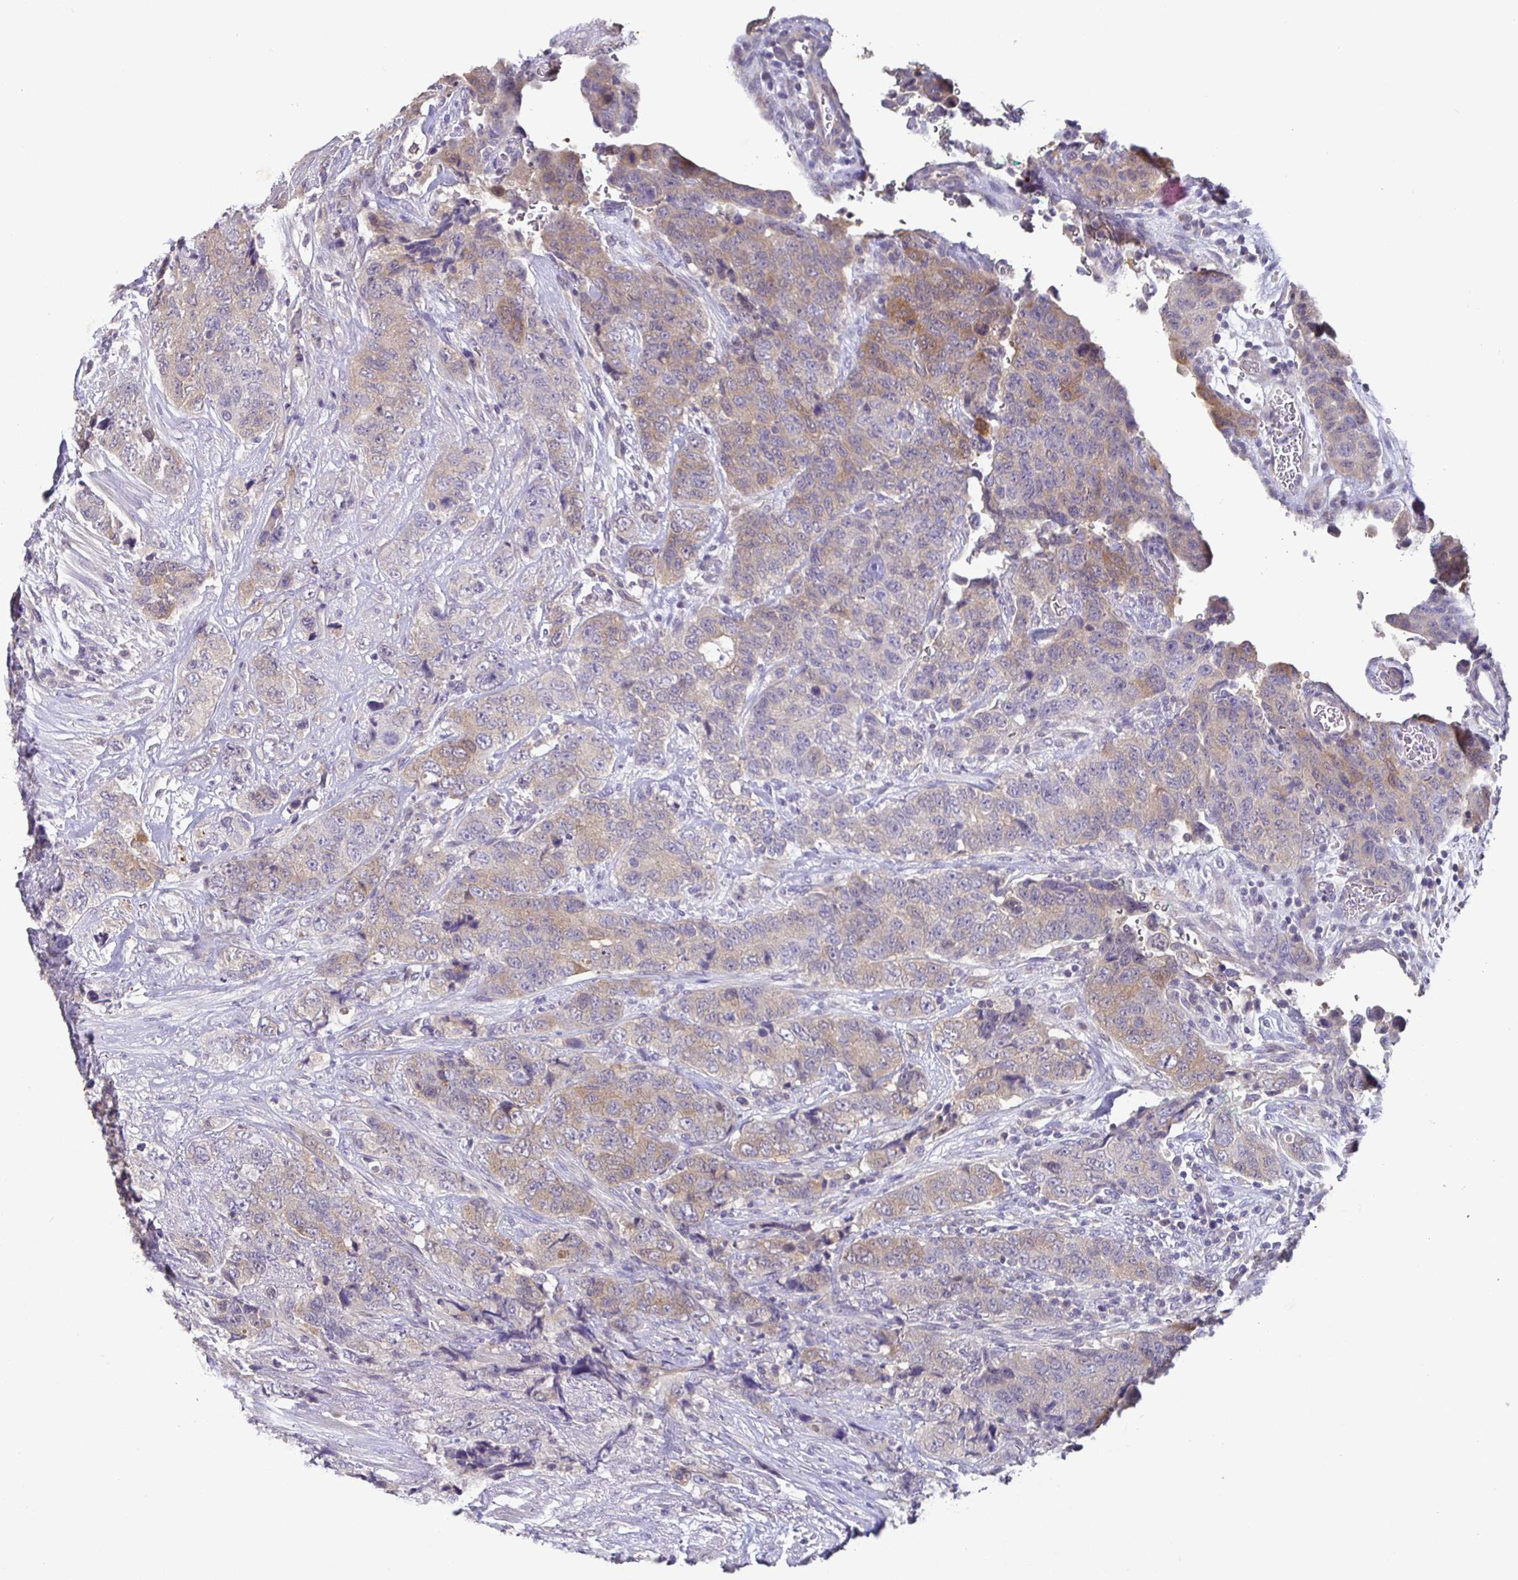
{"staining": {"intensity": "weak", "quantity": "25%-75%", "location": "cytoplasmic/membranous"}, "tissue": "urothelial cancer", "cell_type": "Tumor cells", "image_type": "cancer", "snomed": [{"axis": "morphology", "description": "Urothelial carcinoma, High grade"}, {"axis": "topography", "description": "Urinary bladder"}], "caption": "A high-resolution photomicrograph shows immunohistochemistry staining of high-grade urothelial carcinoma, which shows weak cytoplasmic/membranous positivity in approximately 25%-75% of tumor cells.", "gene": "SHISA4", "patient": {"sex": "female", "age": 78}}